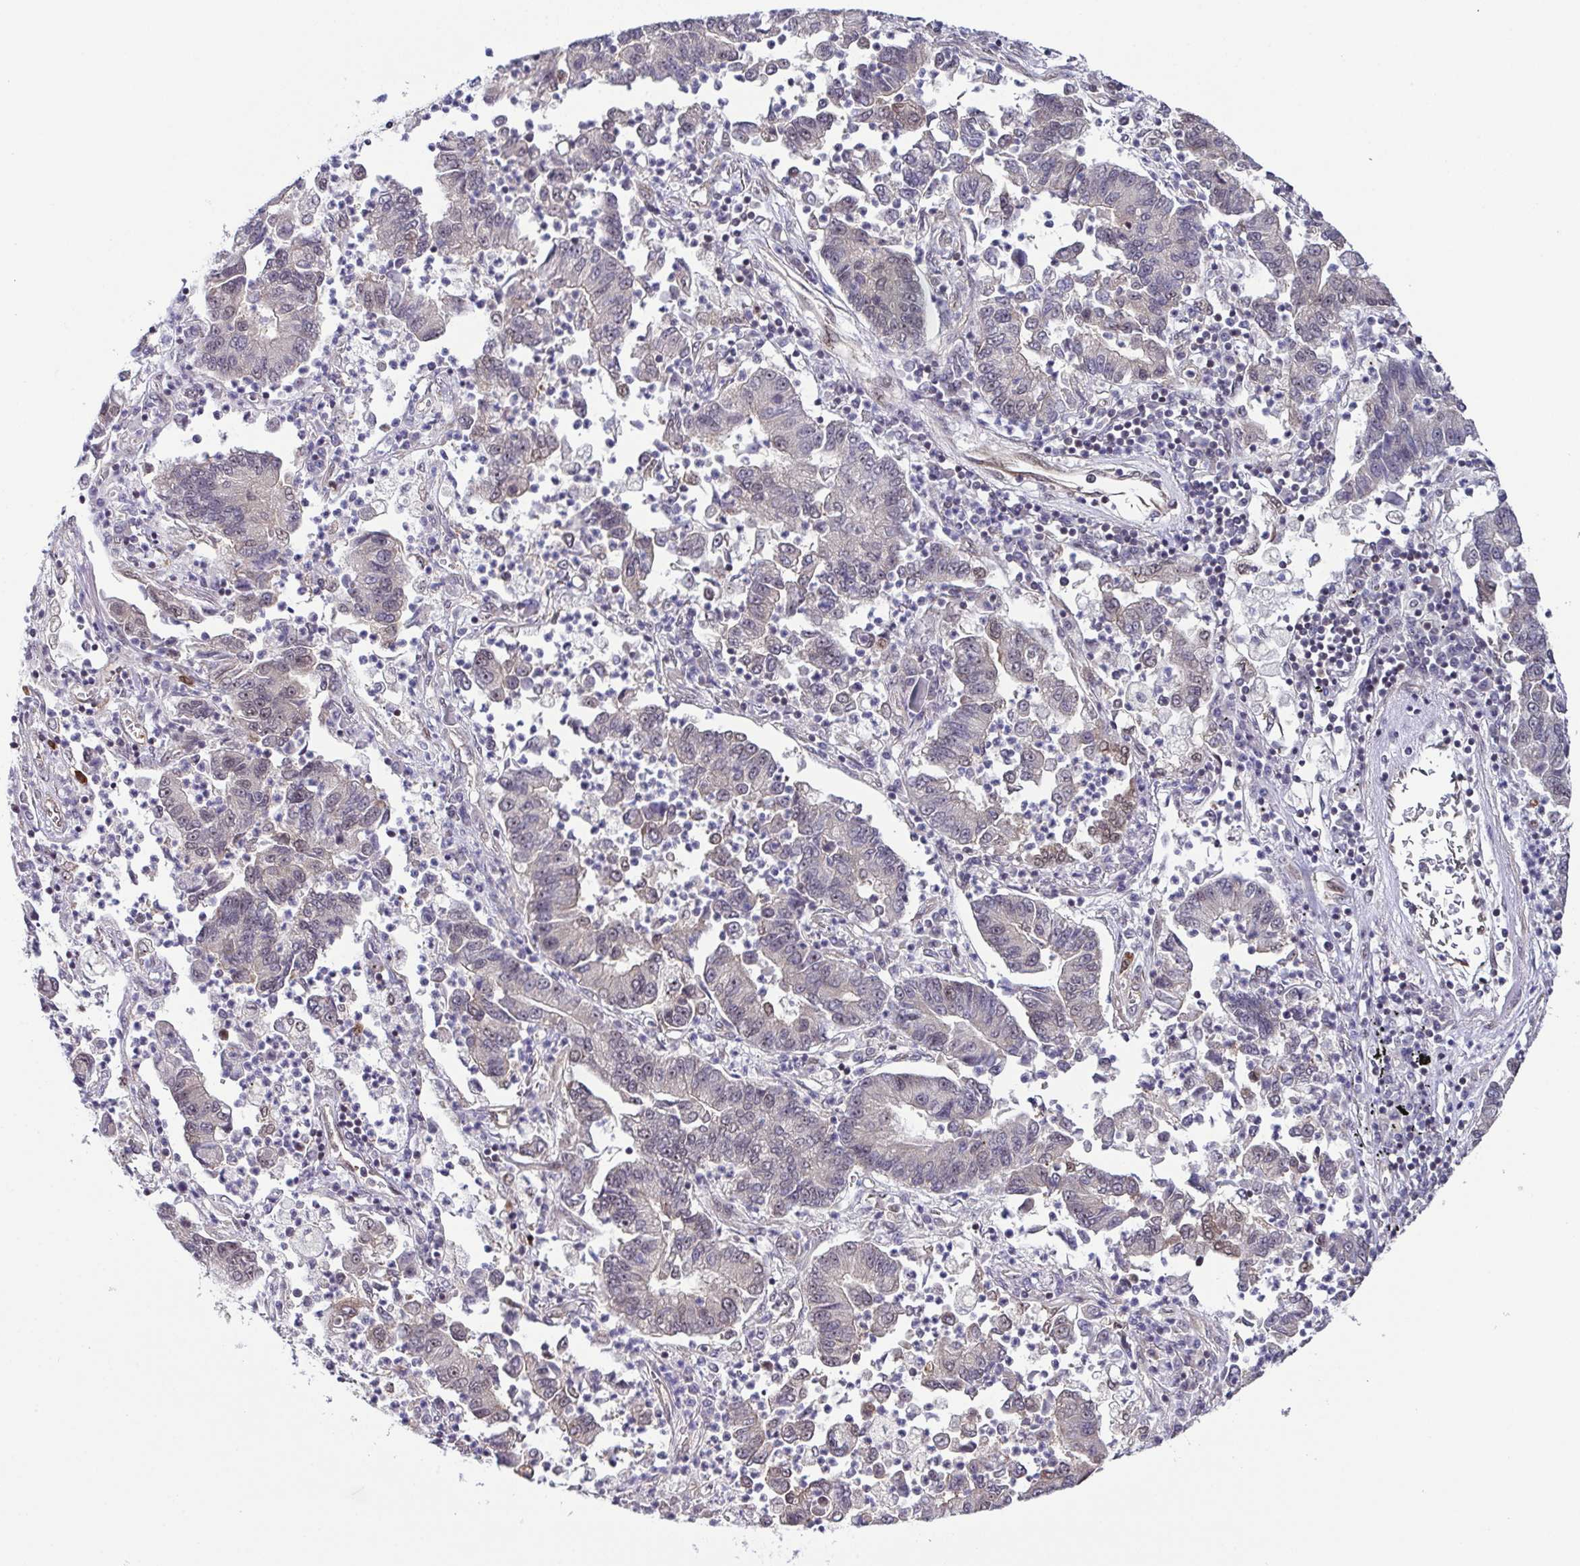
{"staining": {"intensity": "negative", "quantity": "none", "location": "none"}, "tissue": "lung cancer", "cell_type": "Tumor cells", "image_type": "cancer", "snomed": [{"axis": "morphology", "description": "Adenocarcinoma, NOS"}, {"axis": "topography", "description": "Lung"}], "caption": "Immunohistochemical staining of human lung cancer (adenocarcinoma) exhibits no significant positivity in tumor cells.", "gene": "DNAJB1", "patient": {"sex": "female", "age": 57}}